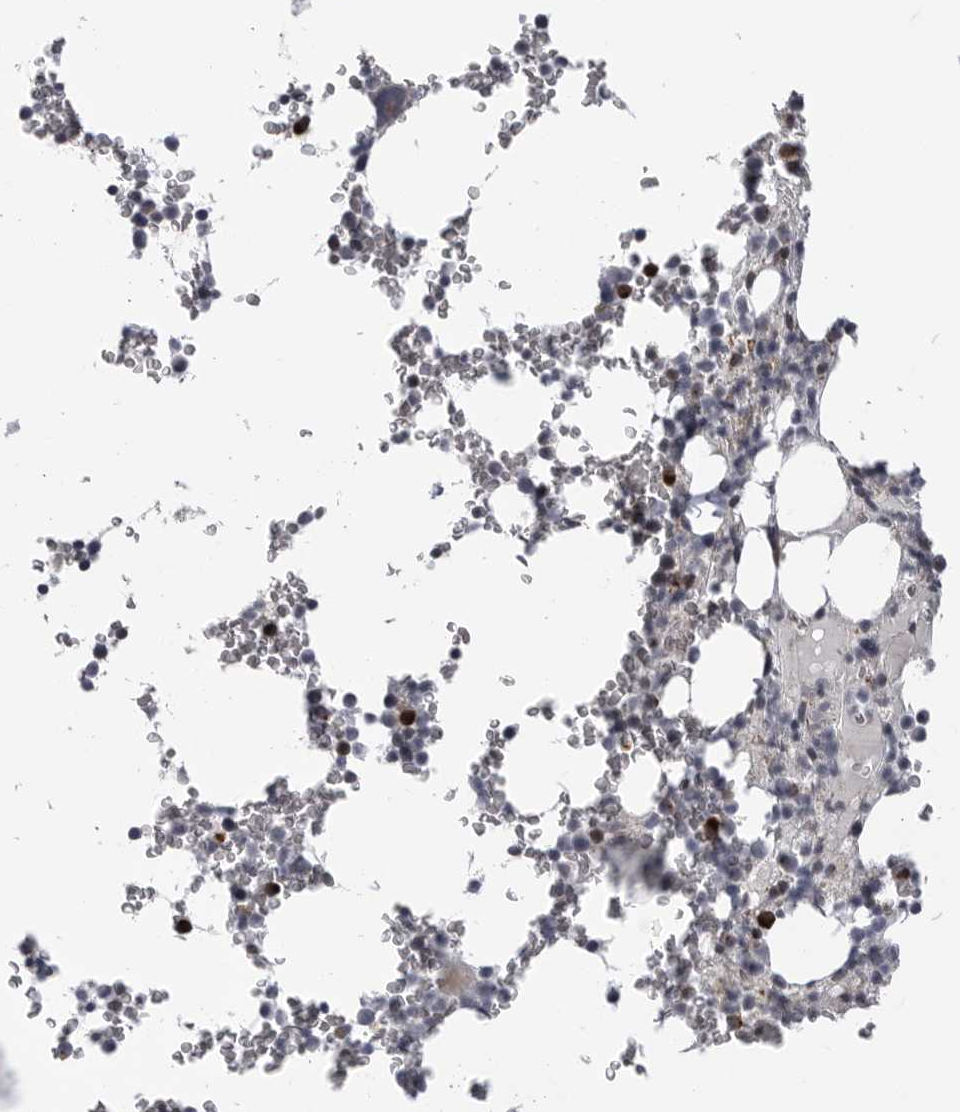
{"staining": {"intensity": "moderate", "quantity": "<25%", "location": "cytoplasmic/membranous"}, "tissue": "bone marrow", "cell_type": "Hematopoietic cells", "image_type": "normal", "snomed": [{"axis": "morphology", "description": "Normal tissue, NOS"}, {"axis": "topography", "description": "Bone marrow"}], "caption": "This micrograph displays immunohistochemistry (IHC) staining of unremarkable human bone marrow, with low moderate cytoplasmic/membranous expression in about <25% of hematopoietic cells.", "gene": "TMPRSS11F", "patient": {"sex": "male", "age": 58}}